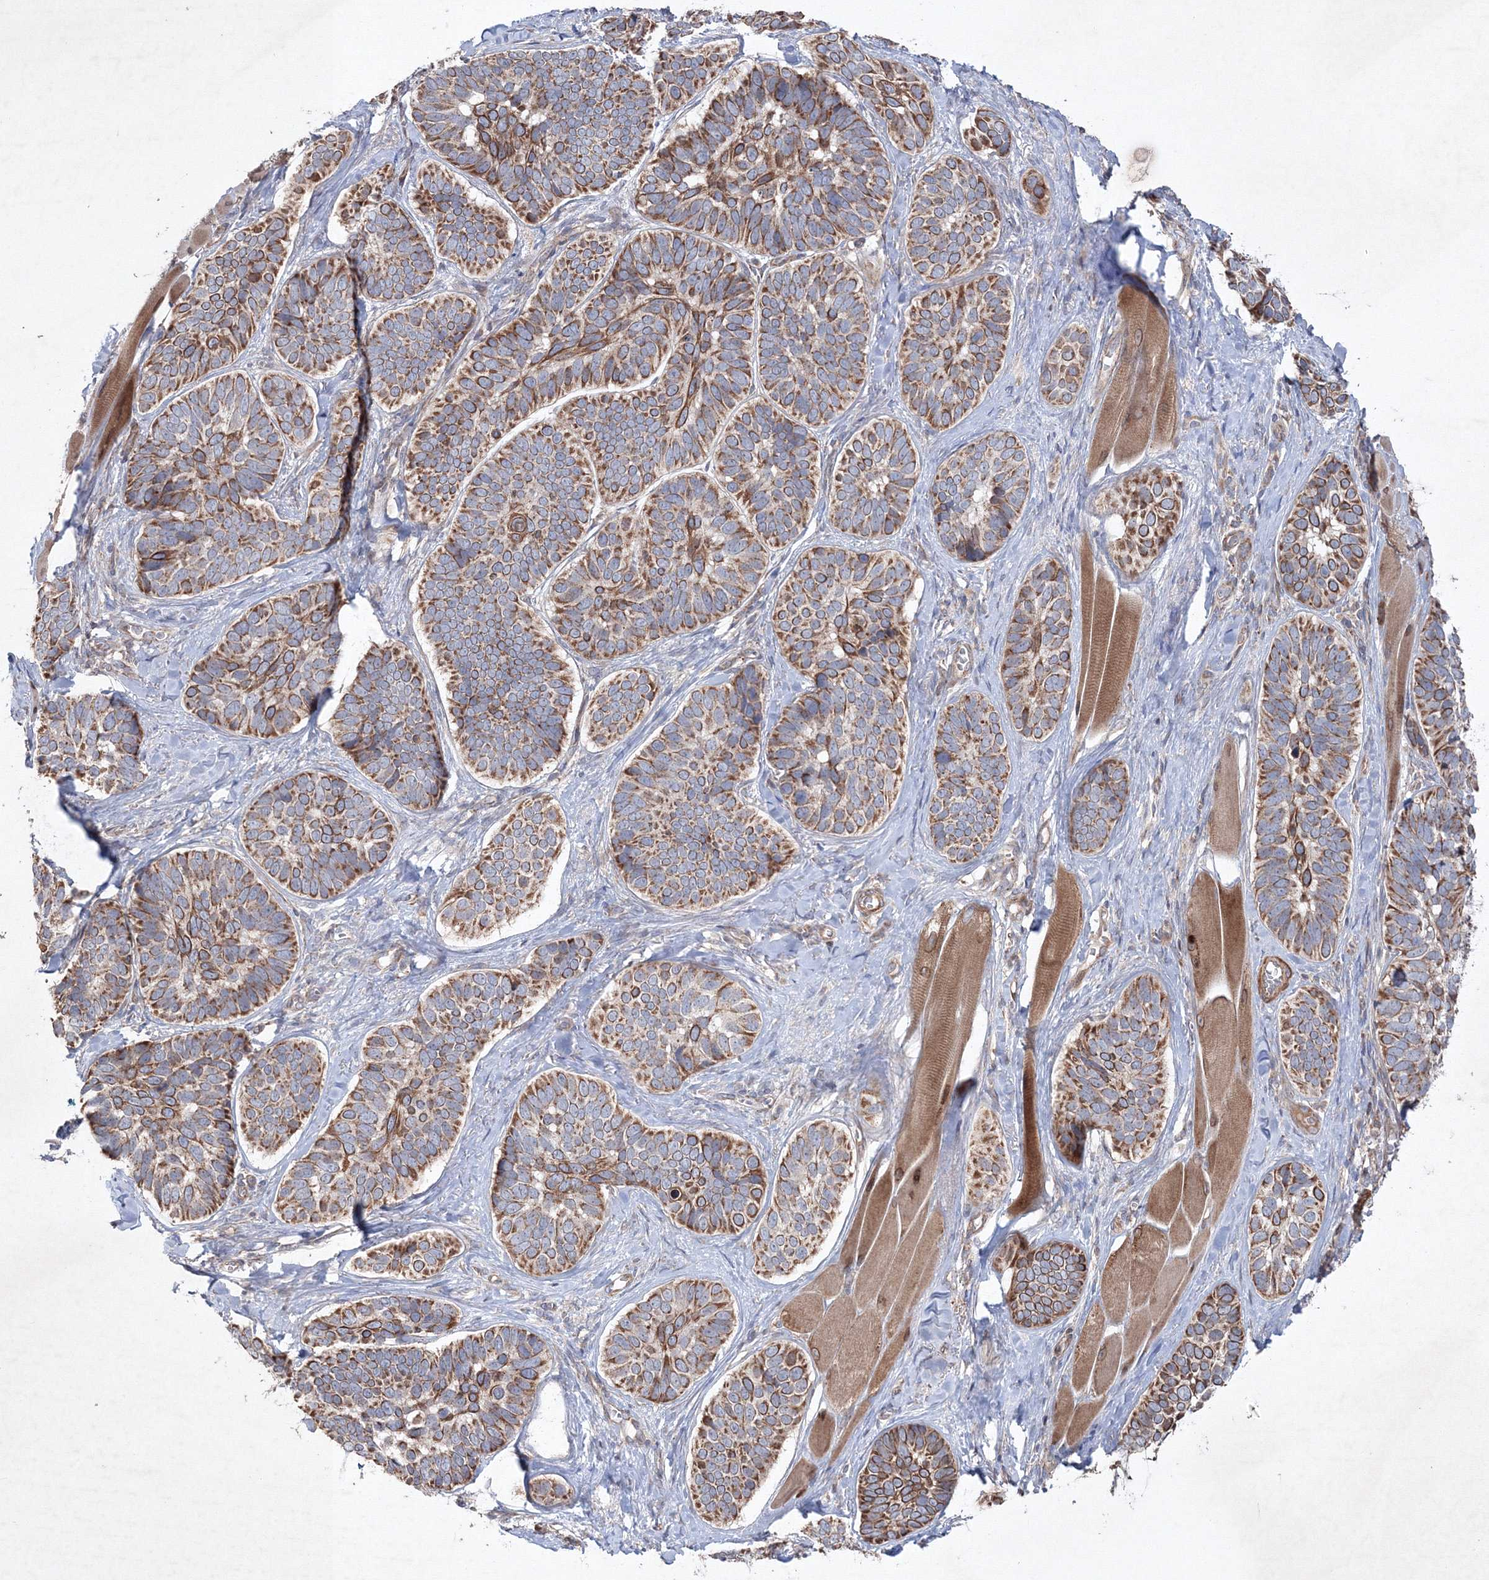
{"staining": {"intensity": "strong", "quantity": ">75%", "location": "cytoplasmic/membranous"}, "tissue": "skin cancer", "cell_type": "Tumor cells", "image_type": "cancer", "snomed": [{"axis": "morphology", "description": "Basal cell carcinoma"}, {"axis": "topography", "description": "Skin"}], "caption": "This is an image of IHC staining of skin basal cell carcinoma, which shows strong positivity in the cytoplasmic/membranous of tumor cells.", "gene": "NOA1", "patient": {"sex": "male", "age": 62}}